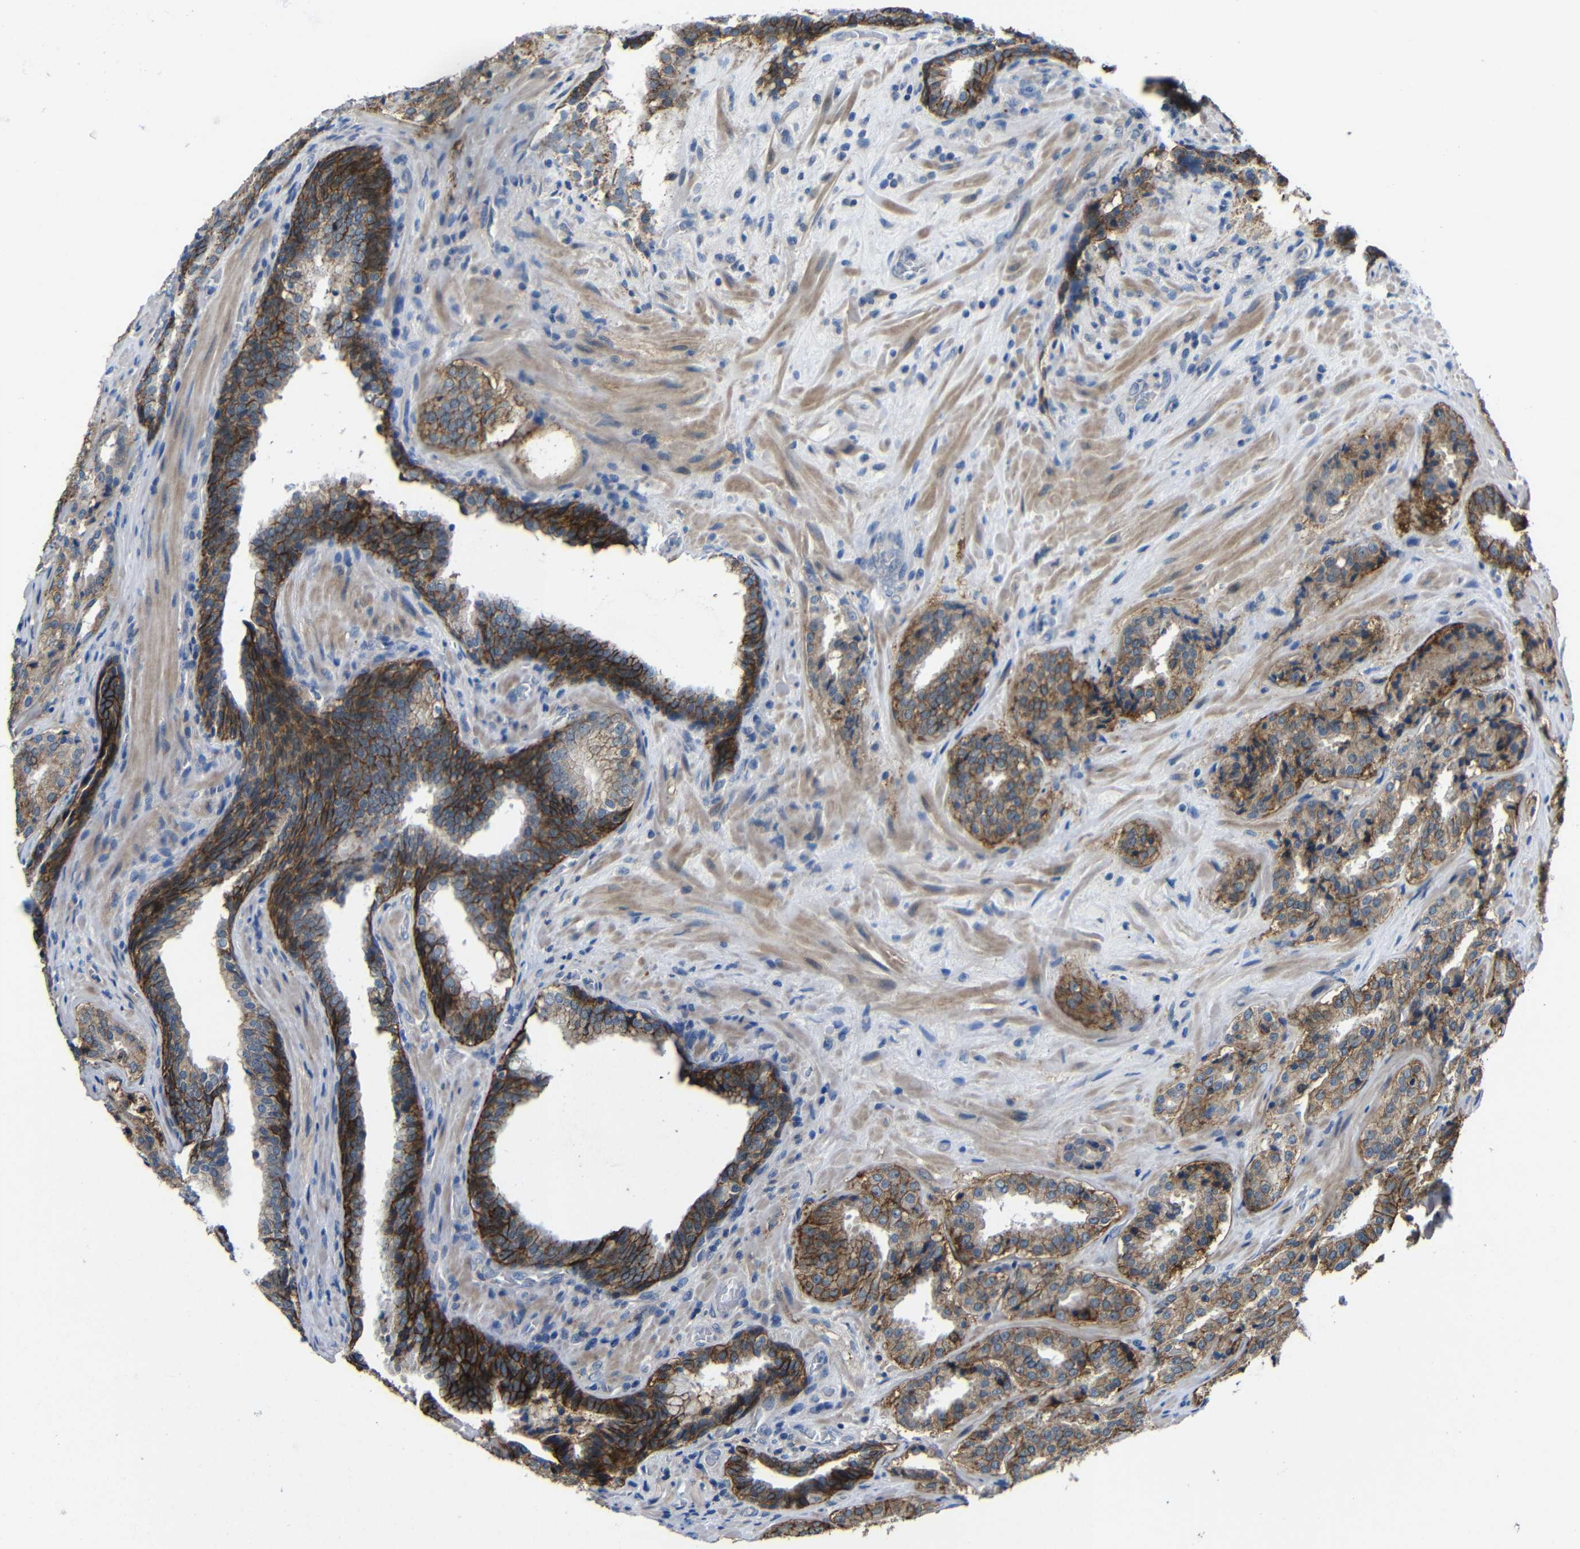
{"staining": {"intensity": "moderate", "quantity": ">75%", "location": "cytoplasmic/membranous"}, "tissue": "prostate cancer", "cell_type": "Tumor cells", "image_type": "cancer", "snomed": [{"axis": "morphology", "description": "Adenocarcinoma, High grade"}, {"axis": "topography", "description": "Prostate"}], "caption": "This is a micrograph of immunohistochemistry (IHC) staining of high-grade adenocarcinoma (prostate), which shows moderate expression in the cytoplasmic/membranous of tumor cells.", "gene": "ZNF90", "patient": {"sex": "male", "age": 60}}